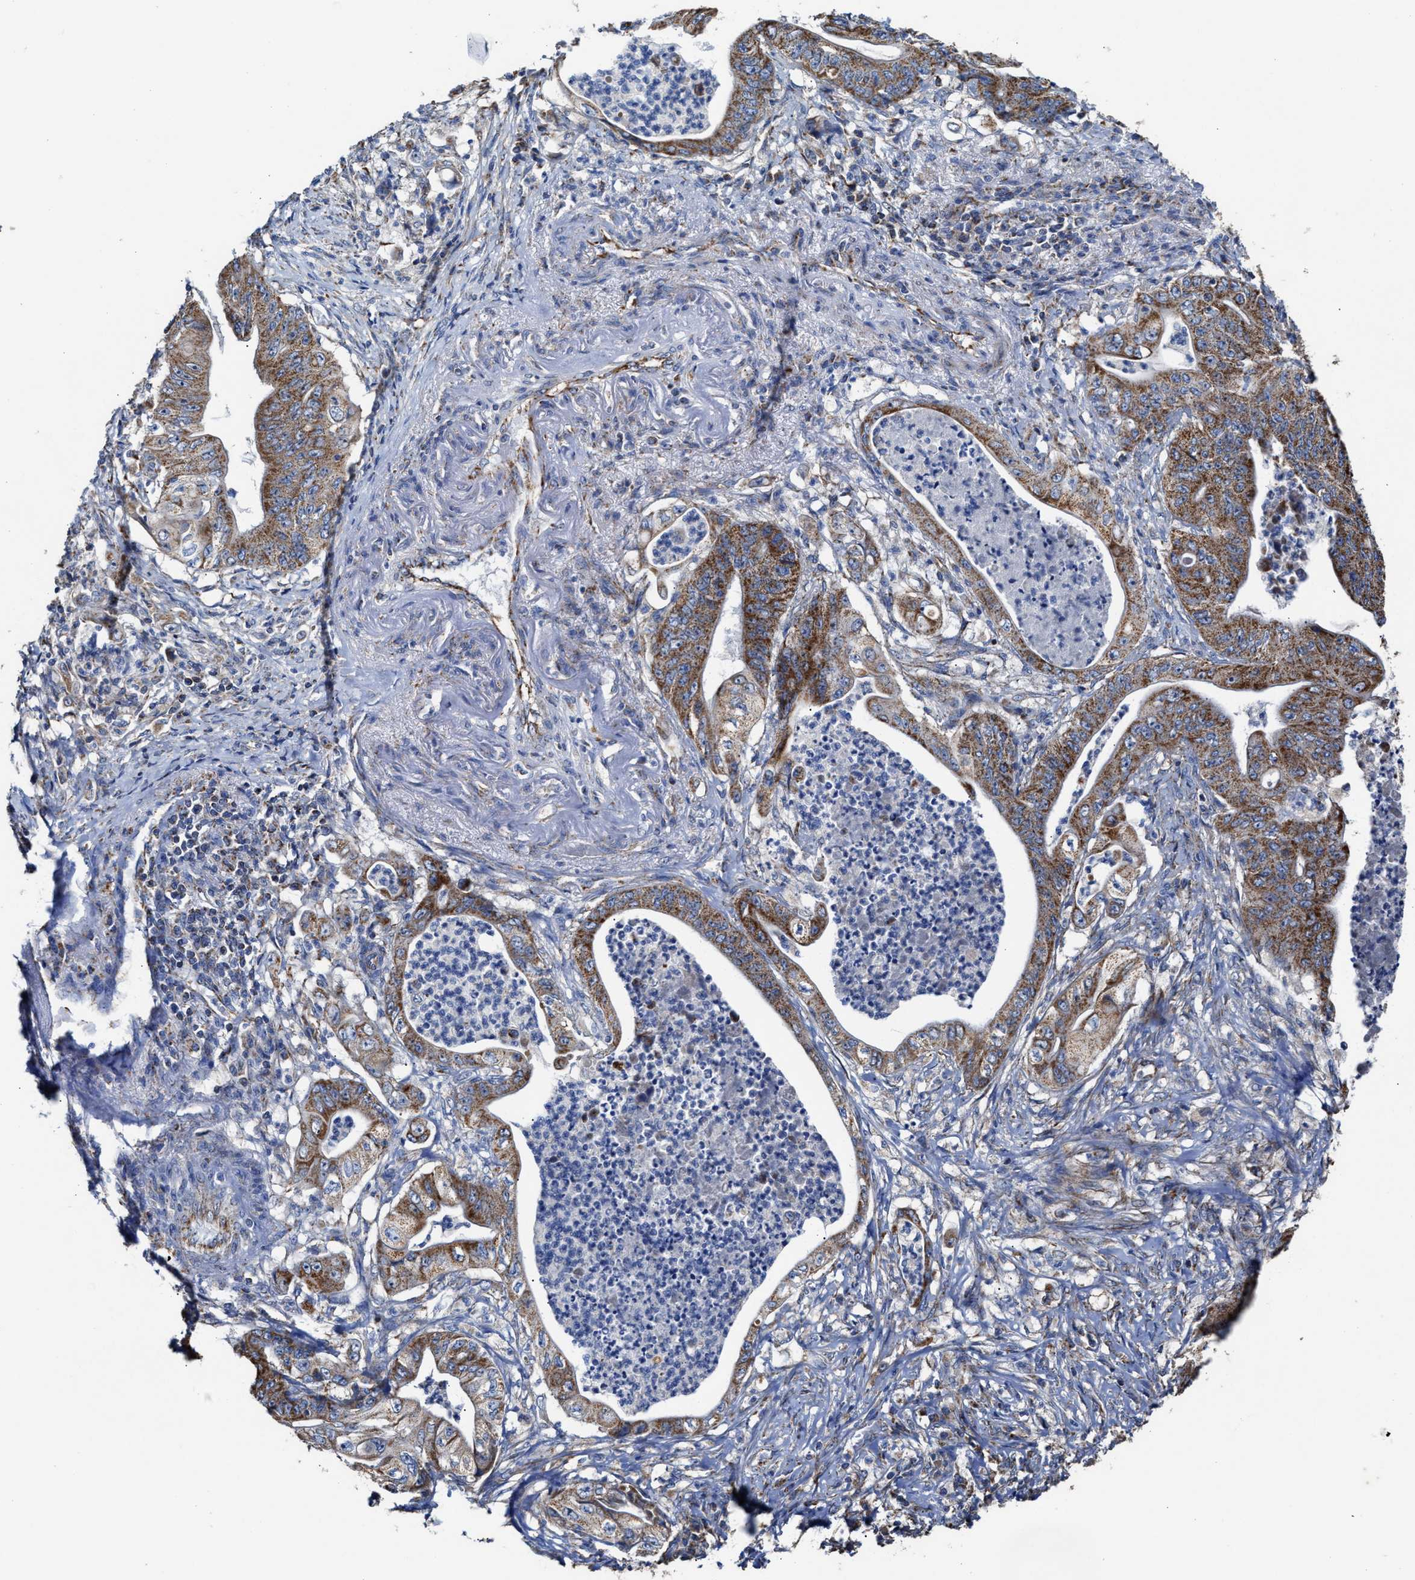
{"staining": {"intensity": "strong", "quantity": ">75%", "location": "cytoplasmic/membranous"}, "tissue": "stomach cancer", "cell_type": "Tumor cells", "image_type": "cancer", "snomed": [{"axis": "morphology", "description": "Adenocarcinoma, NOS"}, {"axis": "topography", "description": "Stomach"}], "caption": "Strong cytoplasmic/membranous expression for a protein is identified in approximately >75% of tumor cells of stomach cancer using immunohistochemistry (IHC).", "gene": "MECR", "patient": {"sex": "female", "age": 73}}